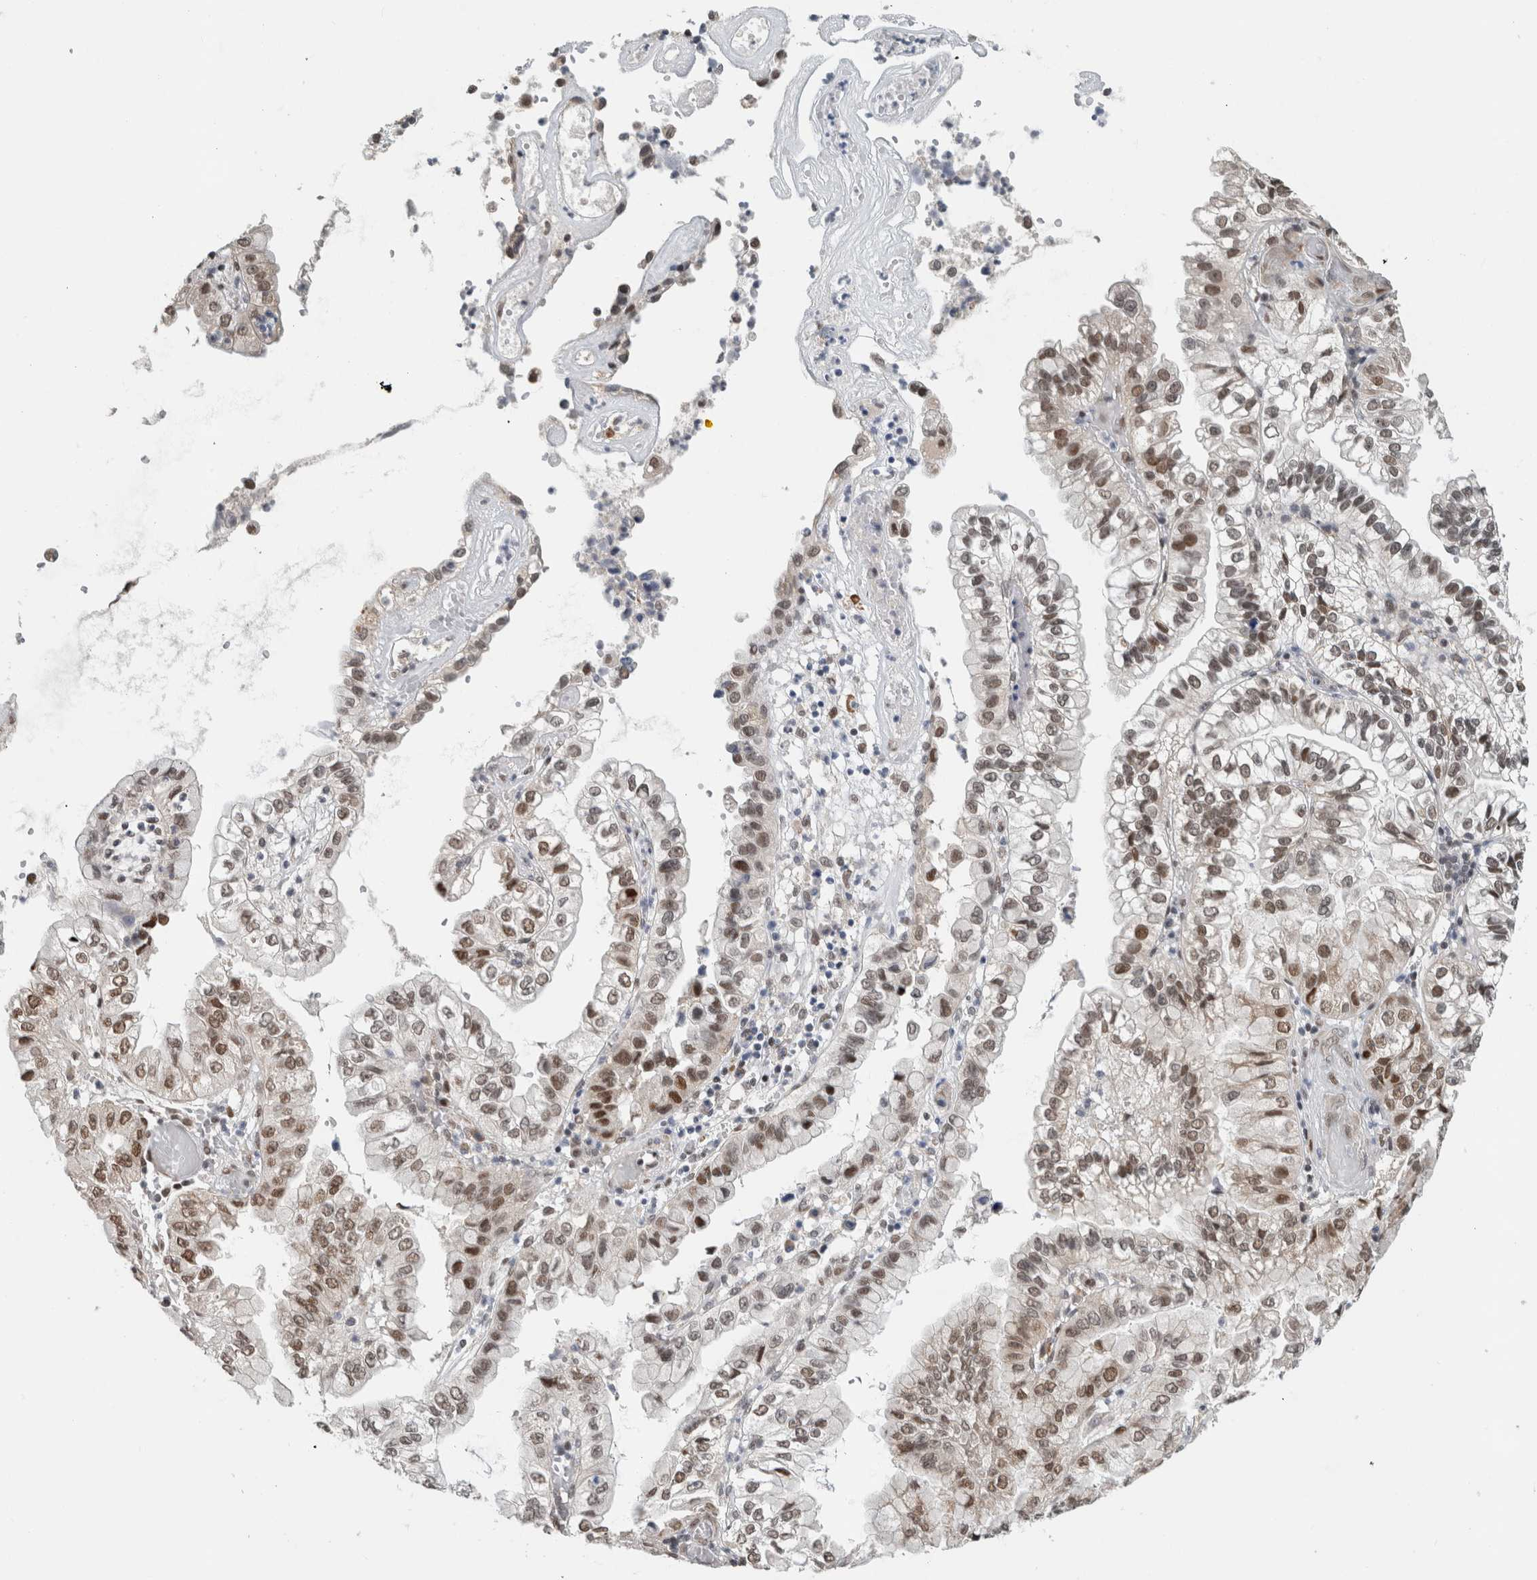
{"staining": {"intensity": "moderate", "quantity": ">75%", "location": "nuclear"}, "tissue": "liver cancer", "cell_type": "Tumor cells", "image_type": "cancer", "snomed": [{"axis": "morphology", "description": "Cholangiocarcinoma"}, {"axis": "topography", "description": "Liver"}], "caption": "Liver cholangiocarcinoma stained with a brown dye displays moderate nuclear positive staining in approximately >75% of tumor cells.", "gene": "HNRNPR", "patient": {"sex": "female", "age": 79}}